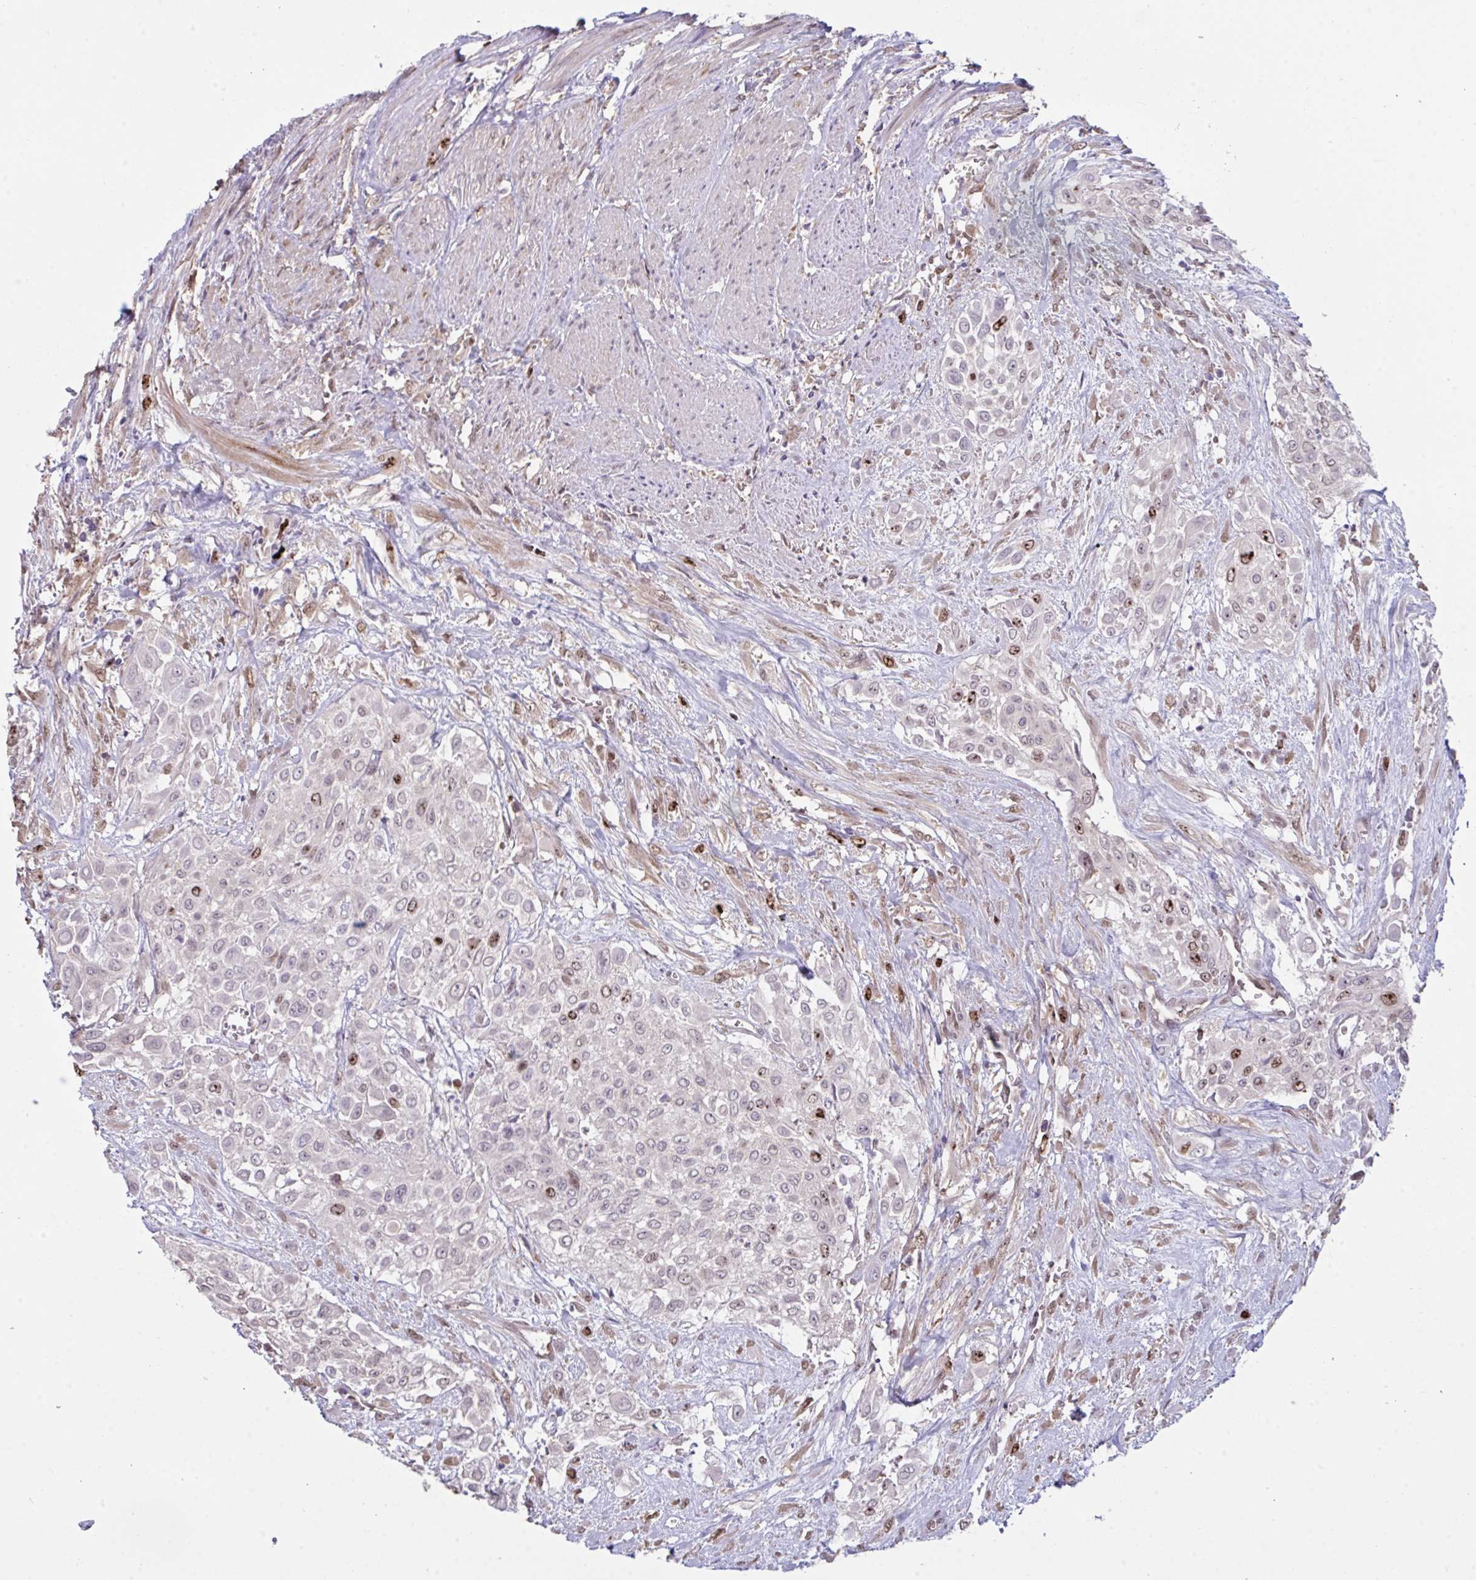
{"staining": {"intensity": "moderate", "quantity": "<25%", "location": "nuclear"}, "tissue": "urothelial cancer", "cell_type": "Tumor cells", "image_type": "cancer", "snomed": [{"axis": "morphology", "description": "Urothelial carcinoma, High grade"}, {"axis": "topography", "description": "Urinary bladder"}], "caption": "Immunohistochemical staining of urothelial cancer exhibits moderate nuclear protein expression in about <25% of tumor cells. The staining was performed using DAB (3,3'-diaminobenzidine), with brown indicating positive protein expression. Nuclei are stained blue with hematoxylin.", "gene": "SETD7", "patient": {"sex": "male", "age": 57}}